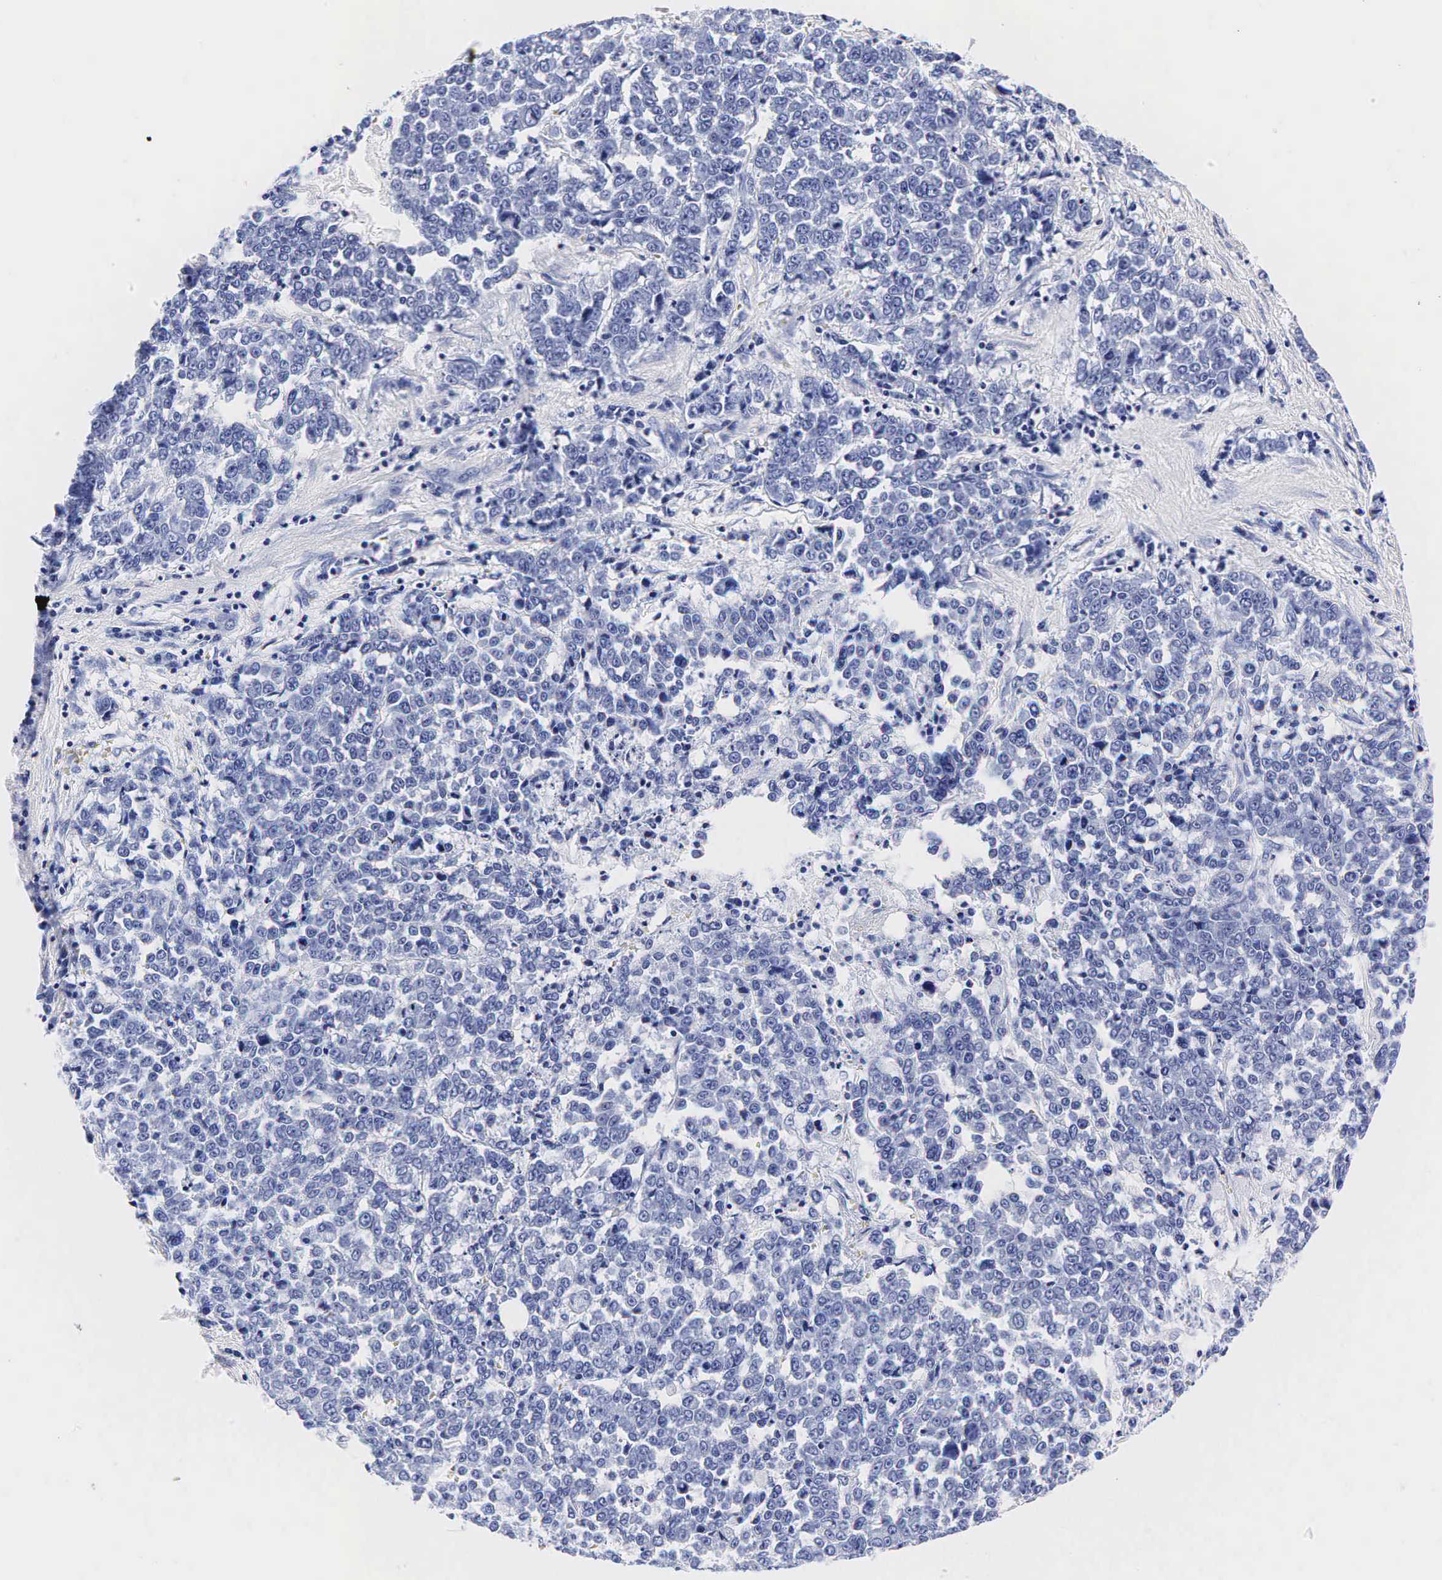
{"staining": {"intensity": "negative", "quantity": "none", "location": "none"}, "tissue": "liver cancer", "cell_type": "Tumor cells", "image_type": "cancer", "snomed": [{"axis": "morphology", "description": "Carcinoma, metastatic, NOS"}, {"axis": "topography", "description": "Liver"}], "caption": "A photomicrograph of human metastatic carcinoma (liver) is negative for staining in tumor cells.", "gene": "TG", "patient": {"sex": "female", "age": 58}}